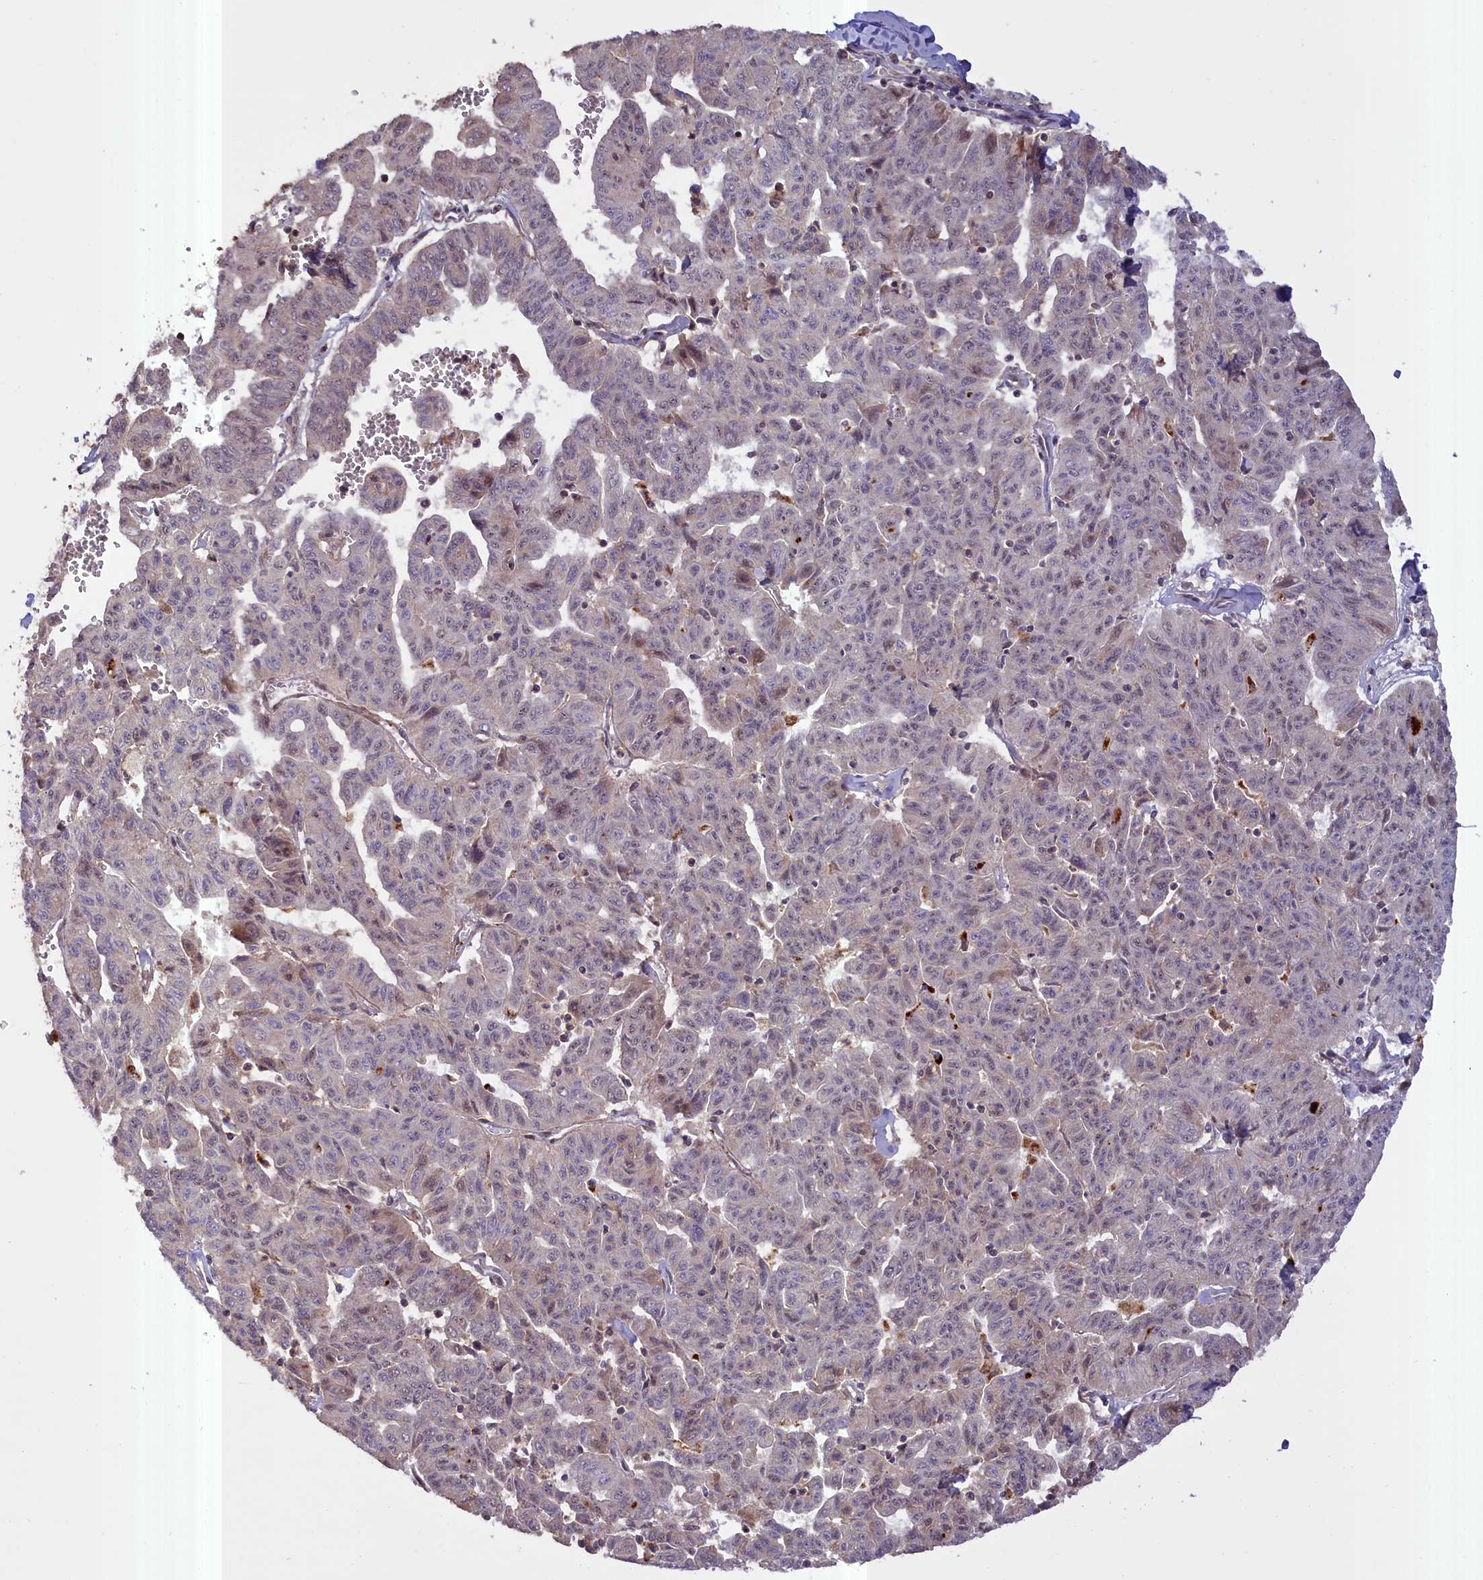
{"staining": {"intensity": "weak", "quantity": "<25%", "location": "cytoplasmic/membranous,nuclear"}, "tissue": "liver cancer", "cell_type": "Tumor cells", "image_type": "cancer", "snomed": [{"axis": "morphology", "description": "Cholangiocarcinoma"}, {"axis": "topography", "description": "Liver"}], "caption": "An image of human cholangiocarcinoma (liver) is negative for staining in tumor cells.", "gene": "FUZ", "patient": {"sex": "female", "age": 77}}